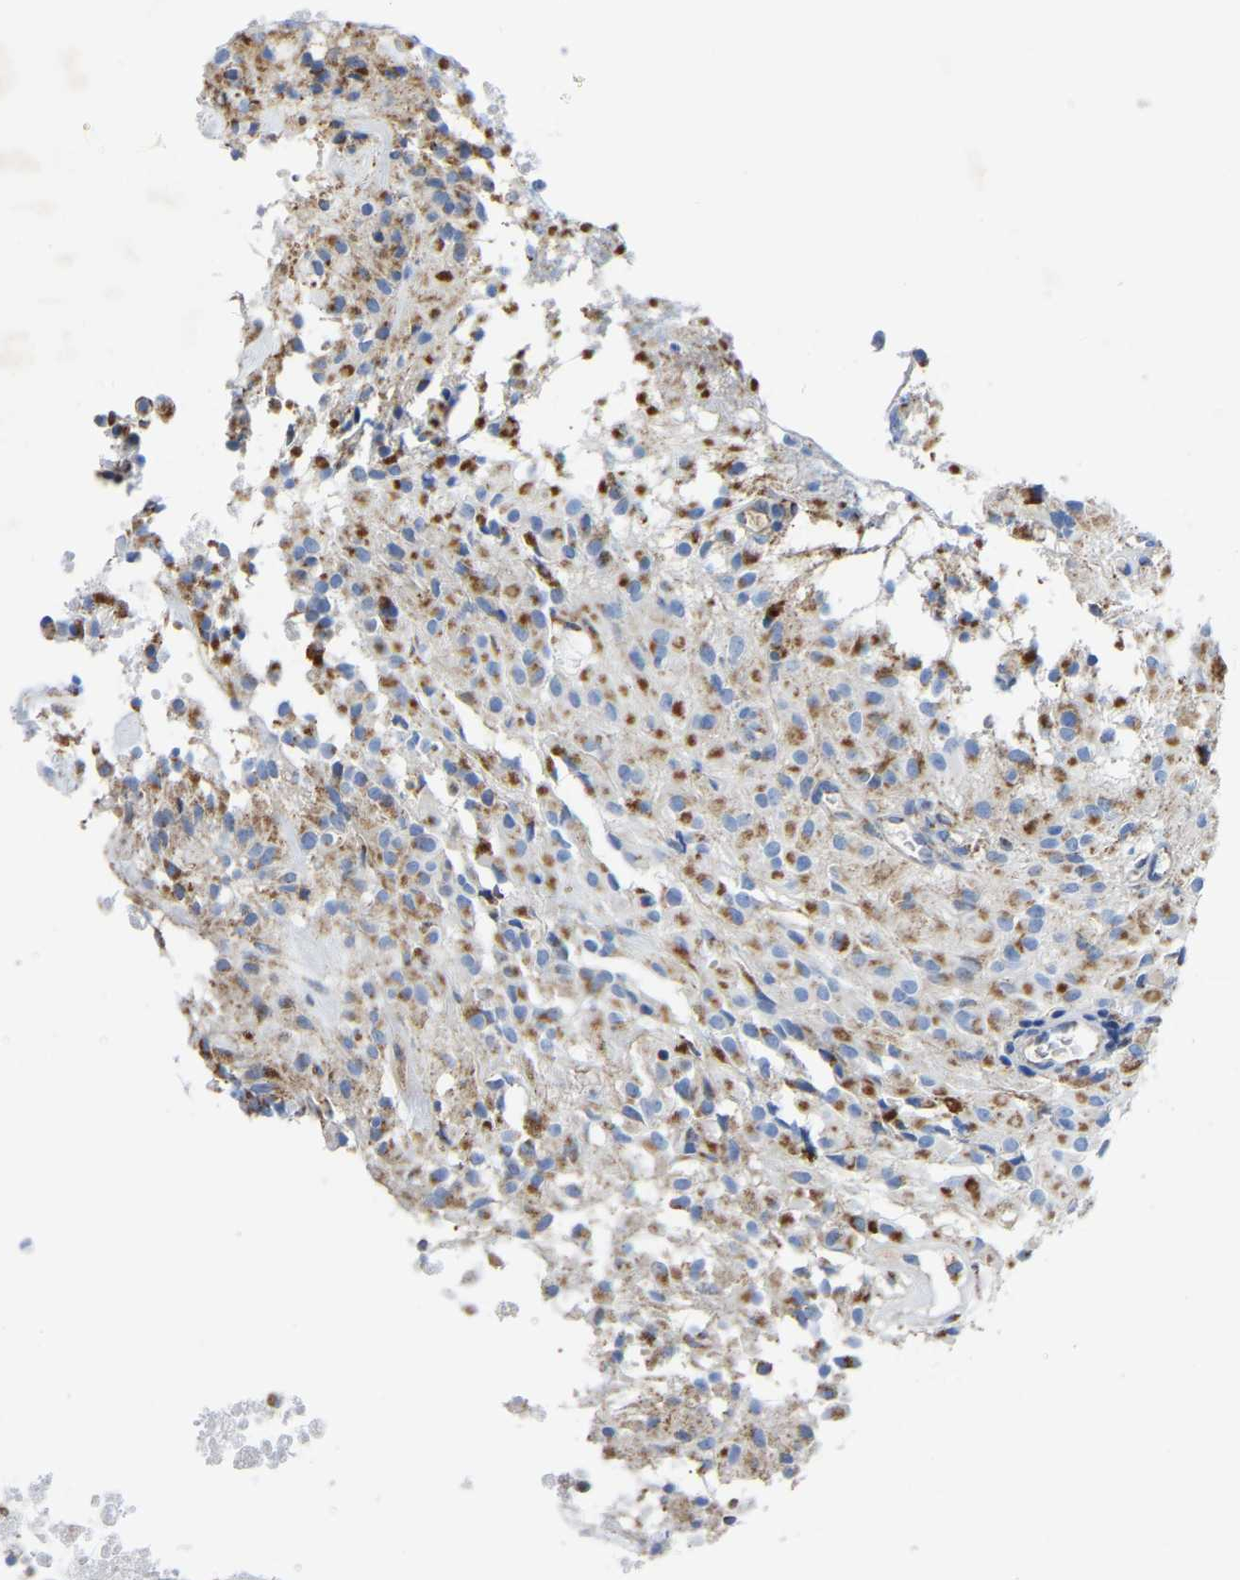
{"staining": {"intensity": "moderate", "quantity": ">75%", "location": "cytoplasmic/membranous"}, "tissue": "glioma", "cell_type": "Tumor cells", "image_type": "cancer", "snomed": [{"axis": "morphology", "description": "Glioma, malignant, High grade"}, {"axis": "topography", "description": "Brain"}], "caption": "A brown stain highlights moderate cytoplasmic/membranous expression of a protein in glioma tumor cells.", "gene": "ETFA", "patient": {"sex": "female", "age": 59}}